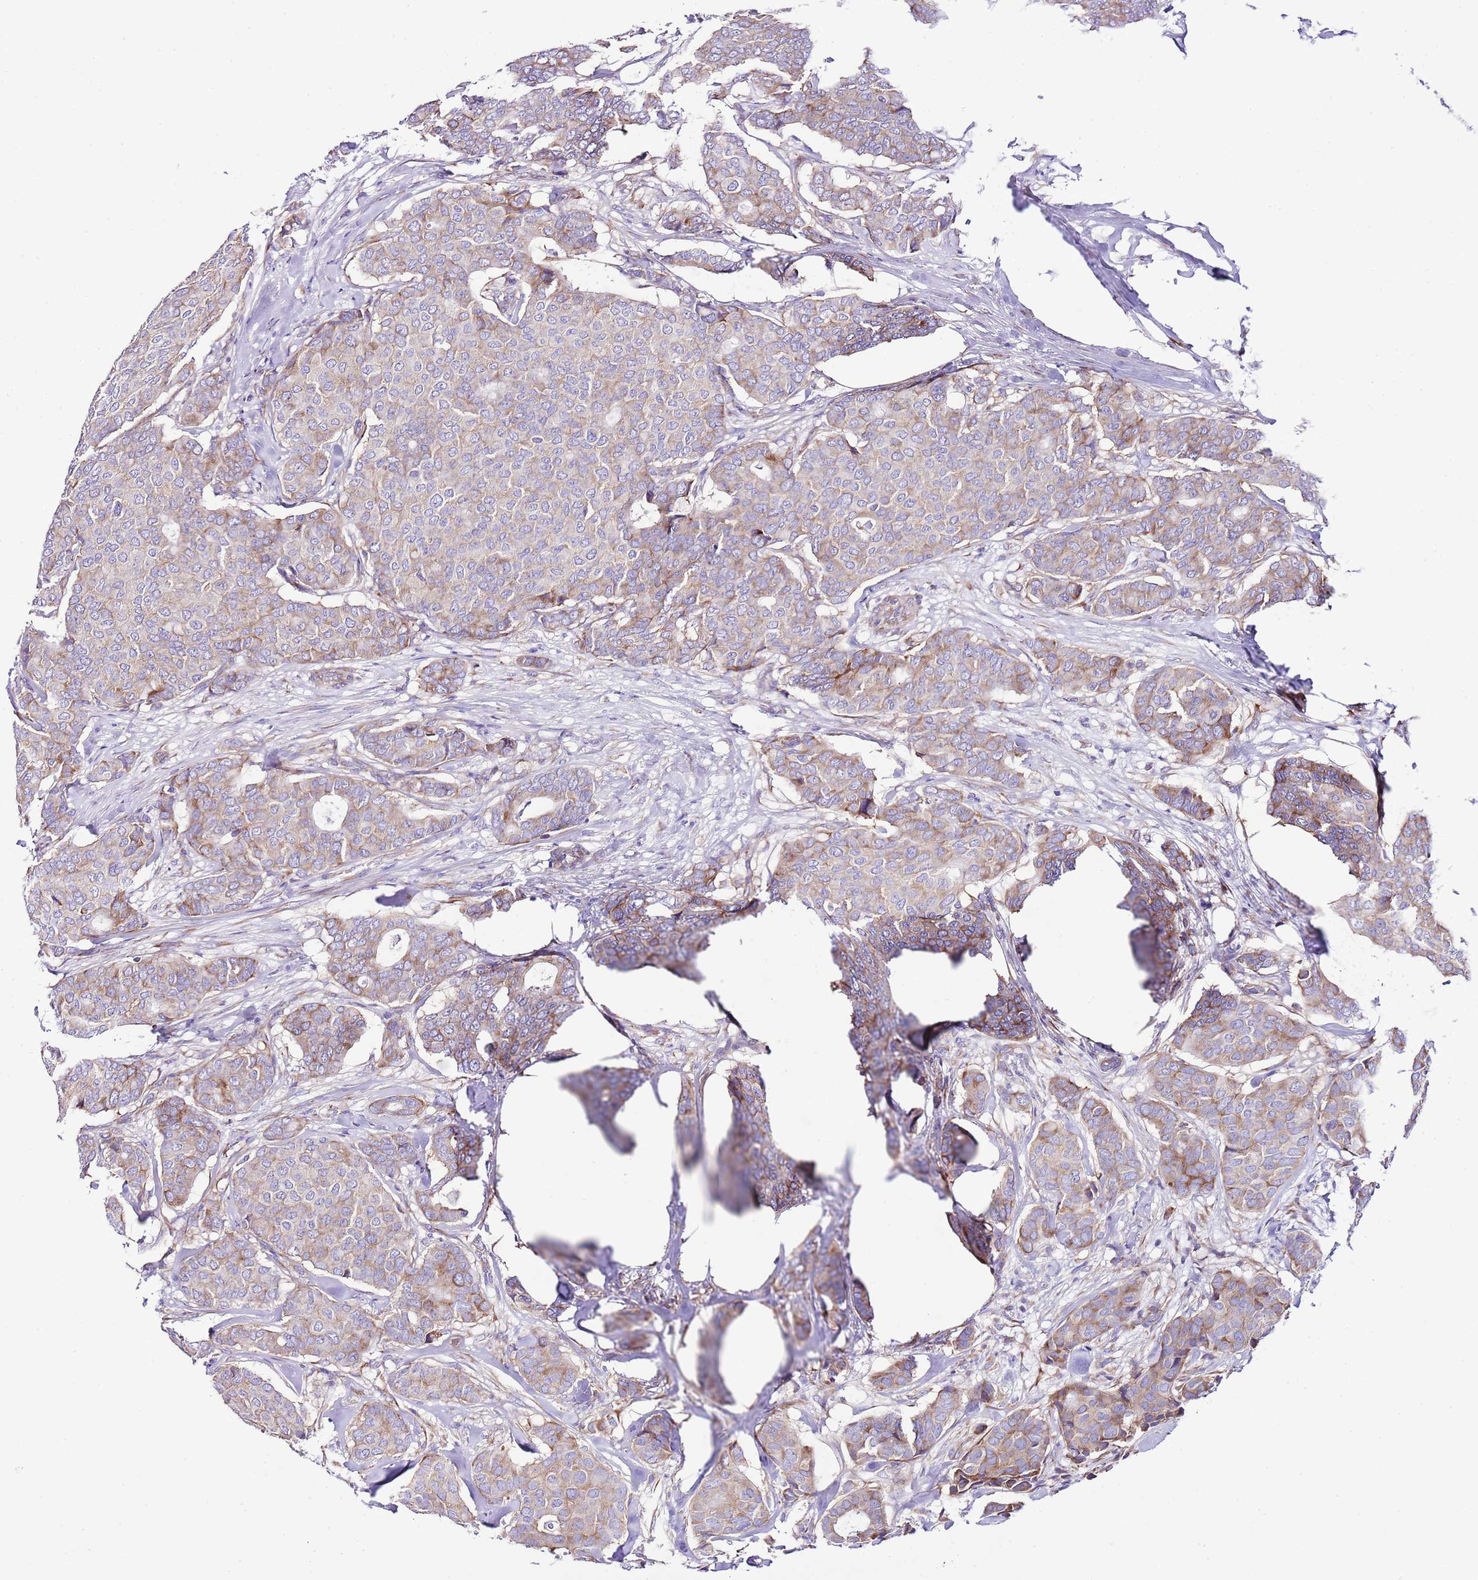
{"staining": {"intensity": "weak", "quantity": ">75%", "location": "cytoplasmic/membranous"}, "tissue": "breast cancer", "cell_type": "Tumor cells", "image_type": "cancer", "snomed": [{"axis": "morphology", "description": "Duct carcinoma"}, {"axis": "topography", "description": "Breast"}], "caption": "Protein analysis of breast cancer (infiltrating ductal carcinoma) tissue shows weak cytoplasmic/membranous expression in approximately >75% of tumor cells. (DAB (3,3'-diaminobenzidine) IHC with brightfield microscopy, high magnification).", "gene": "RPS10", "patient": {"sex": "female", "age": 75}}